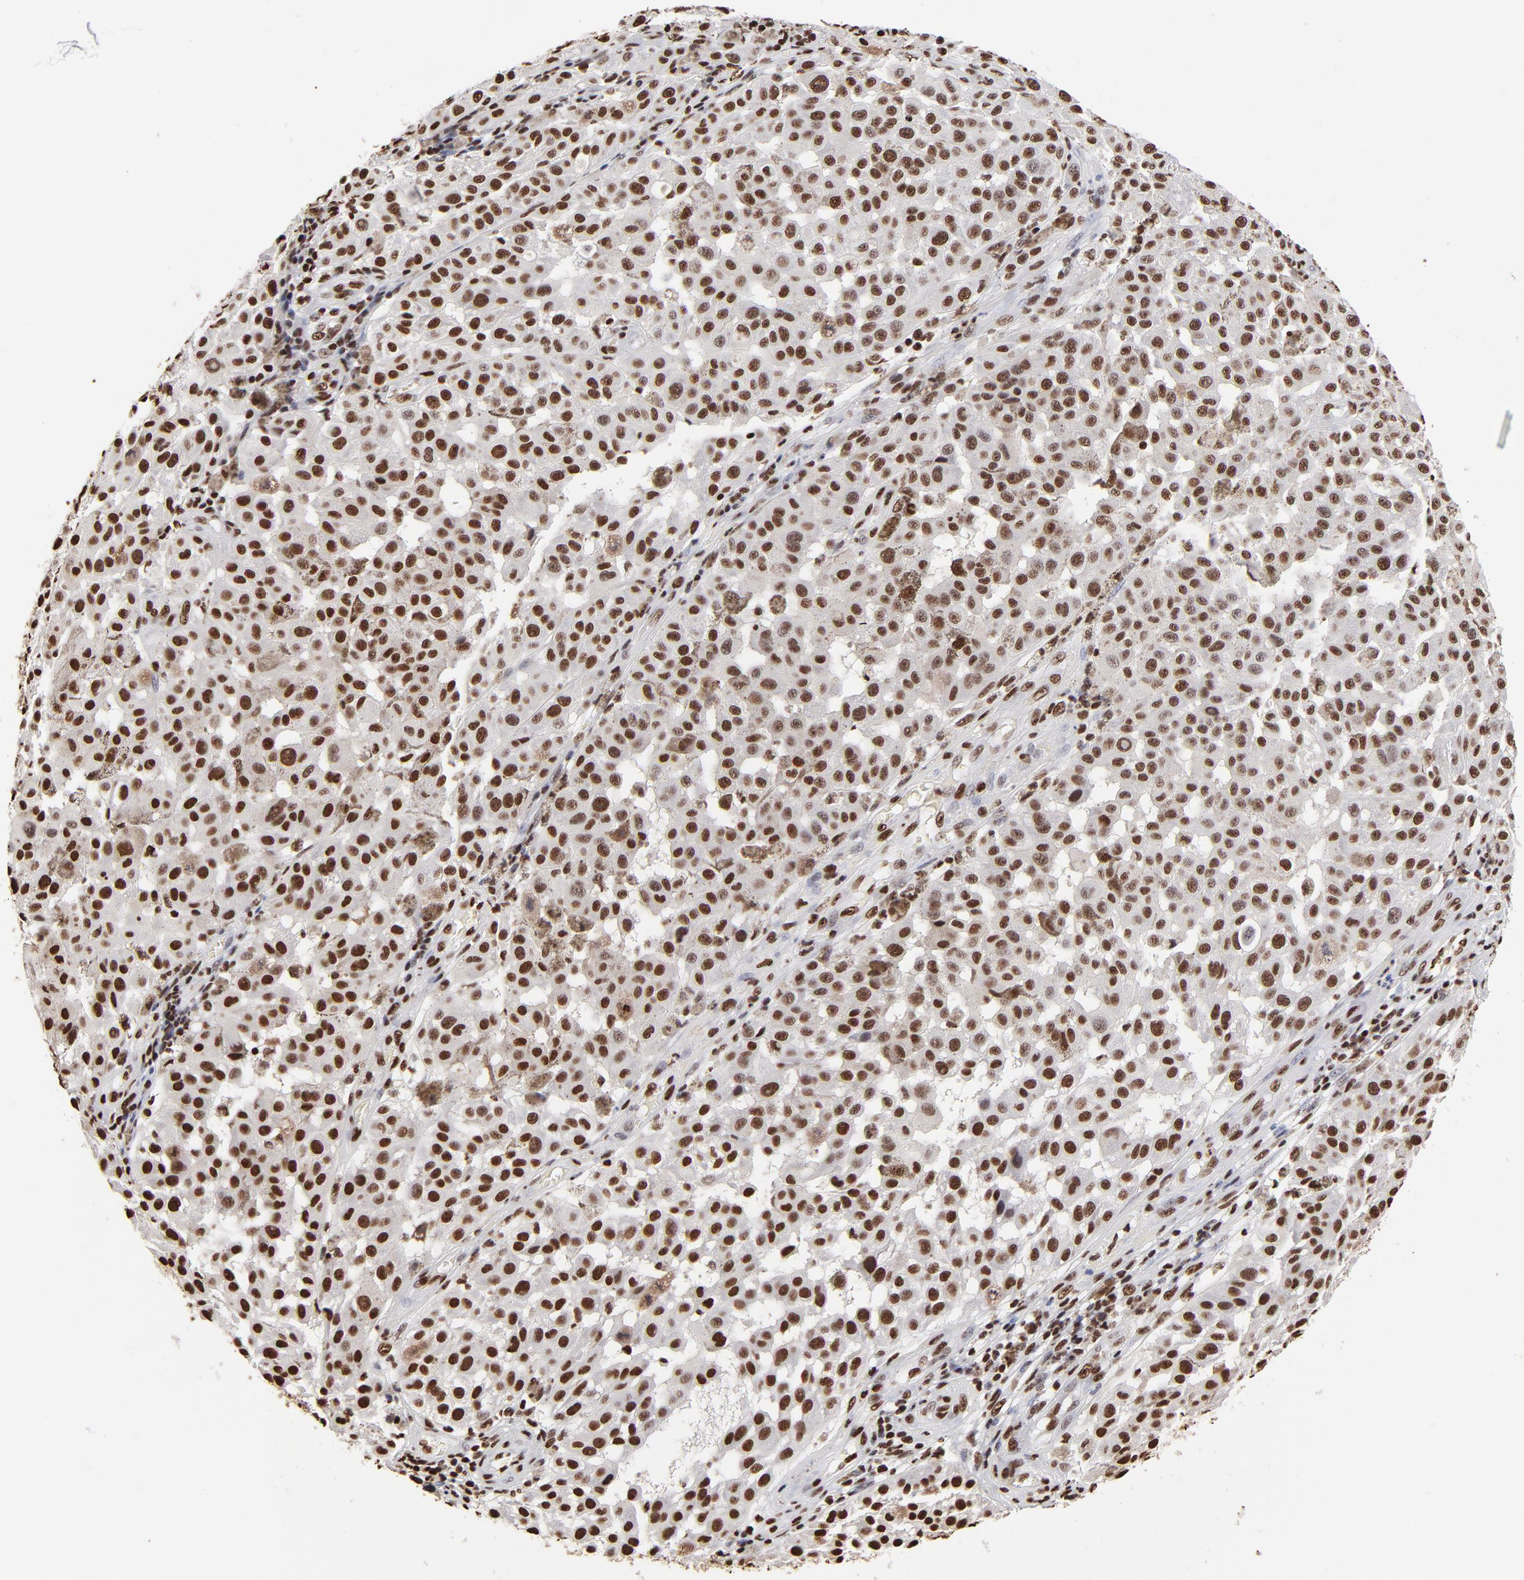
{"staining": {"intensity": "strong", "quantity": ">75%", "location": "nuclear"}, "tissue": "melanoma", "cell_type": "Tumor cells", "image_type": "cancer", "snomed": [{"axis": "morphology", "description": "Malignant melanoma, NOS"}, {"axis": "topography", "description": "Skin"}], "caption": "Immunohistochemical staining of melanoma reveals strong nuclear protein expression in approximately >75% of tumor cells.", "gene": "ZNF544", "patient": {"sex": "female", "age": 64}}